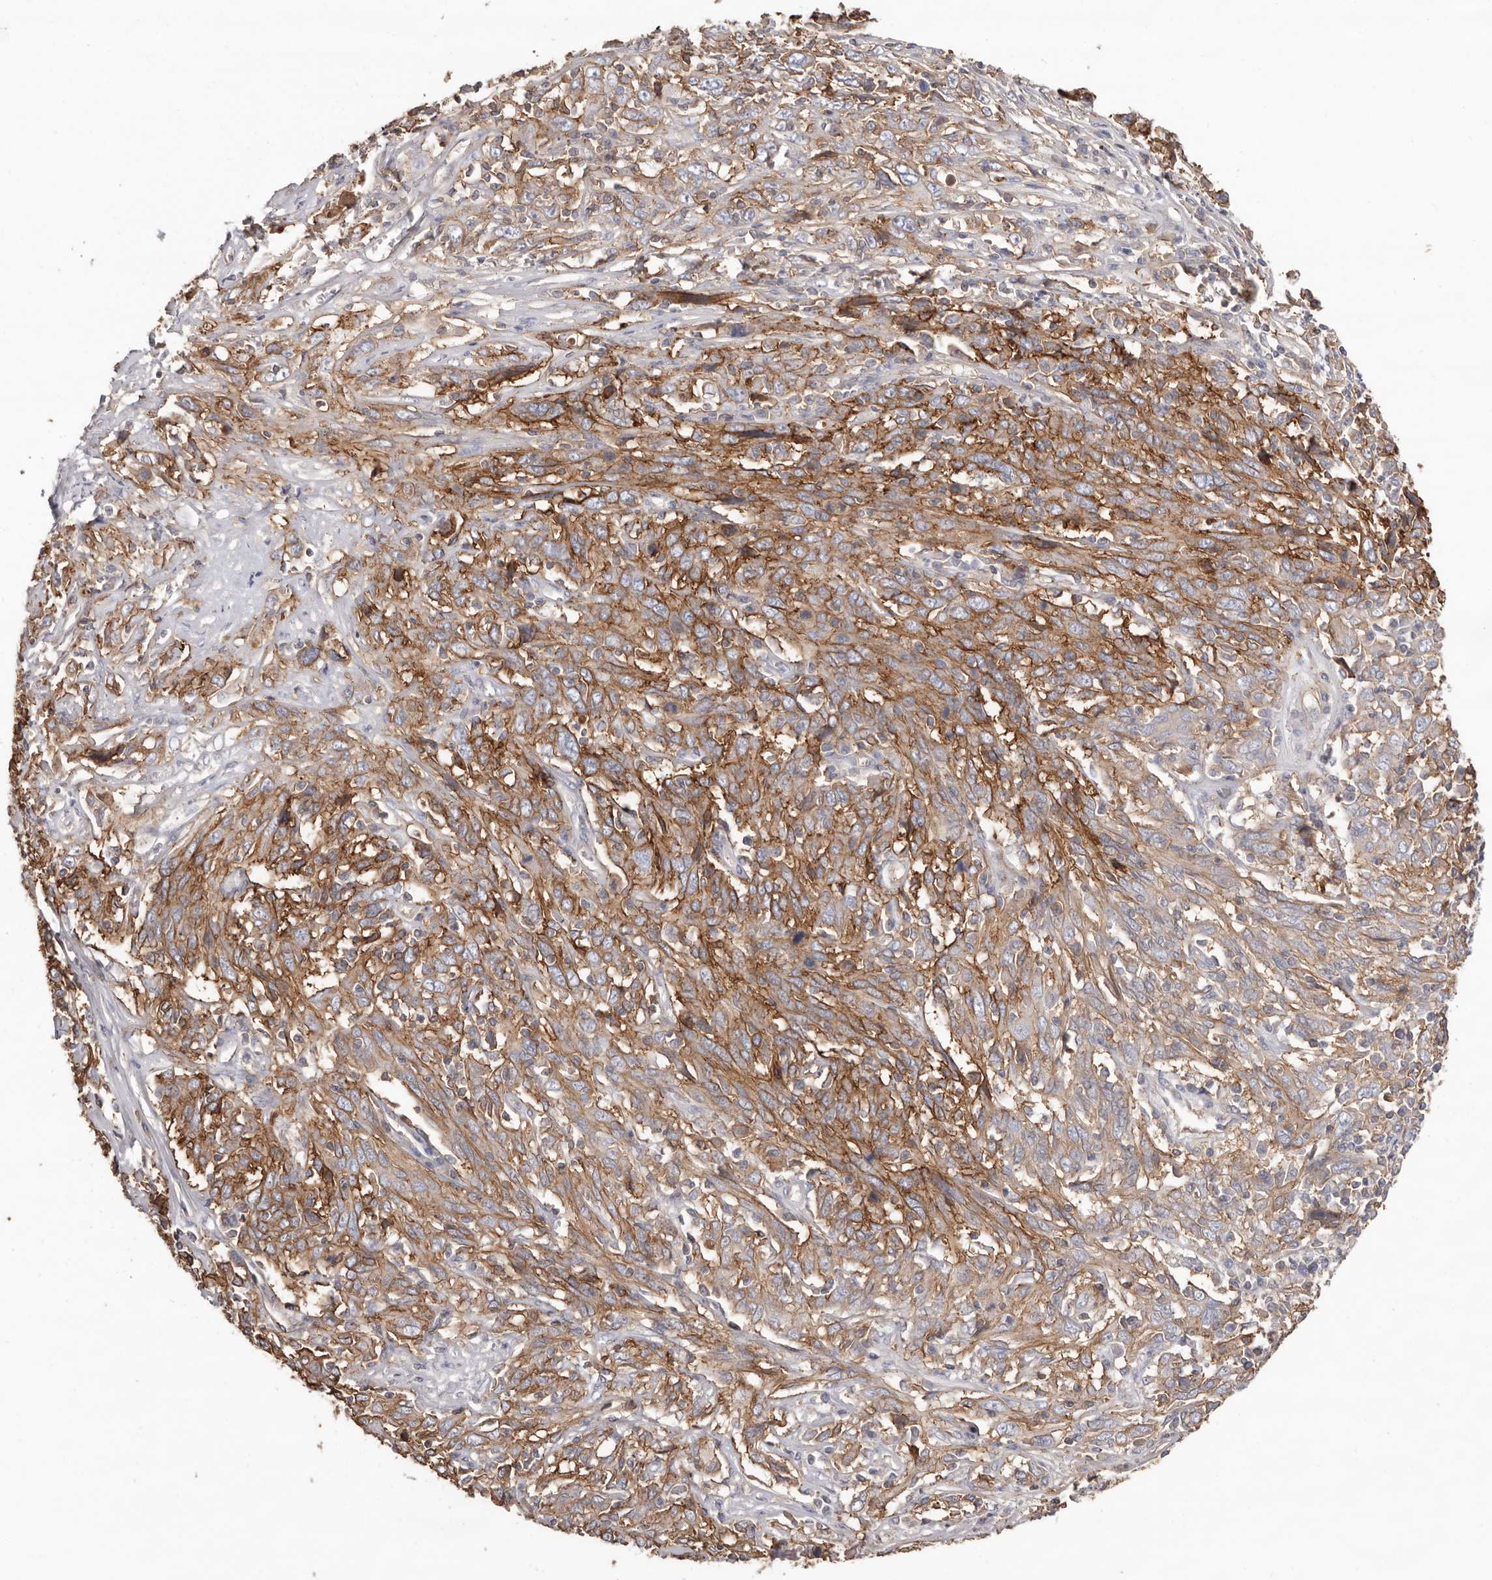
{"staining": {"intensity": "moderate", "quantity": "25%-75%", "location": "cytoplasmic/membranous"}, "tissue": "cervical cancer", "cell_type": "Tumor cells", "image_type": "cancer", "snomed": [{"axis": "morphology", "description": "Squamous cell carcinoma, NOS"}, {"axis": "topography", "description": "Cervix"}], "caption": "Cervical squamous cell carcinoma stained with DAB IHC reveals medium levels of moderate cytoplasmic/membranous positivity in about 25%-75% of tumor cells.", "gene": "MMACHC", "patient": {"sex": "female", "age": 46}}